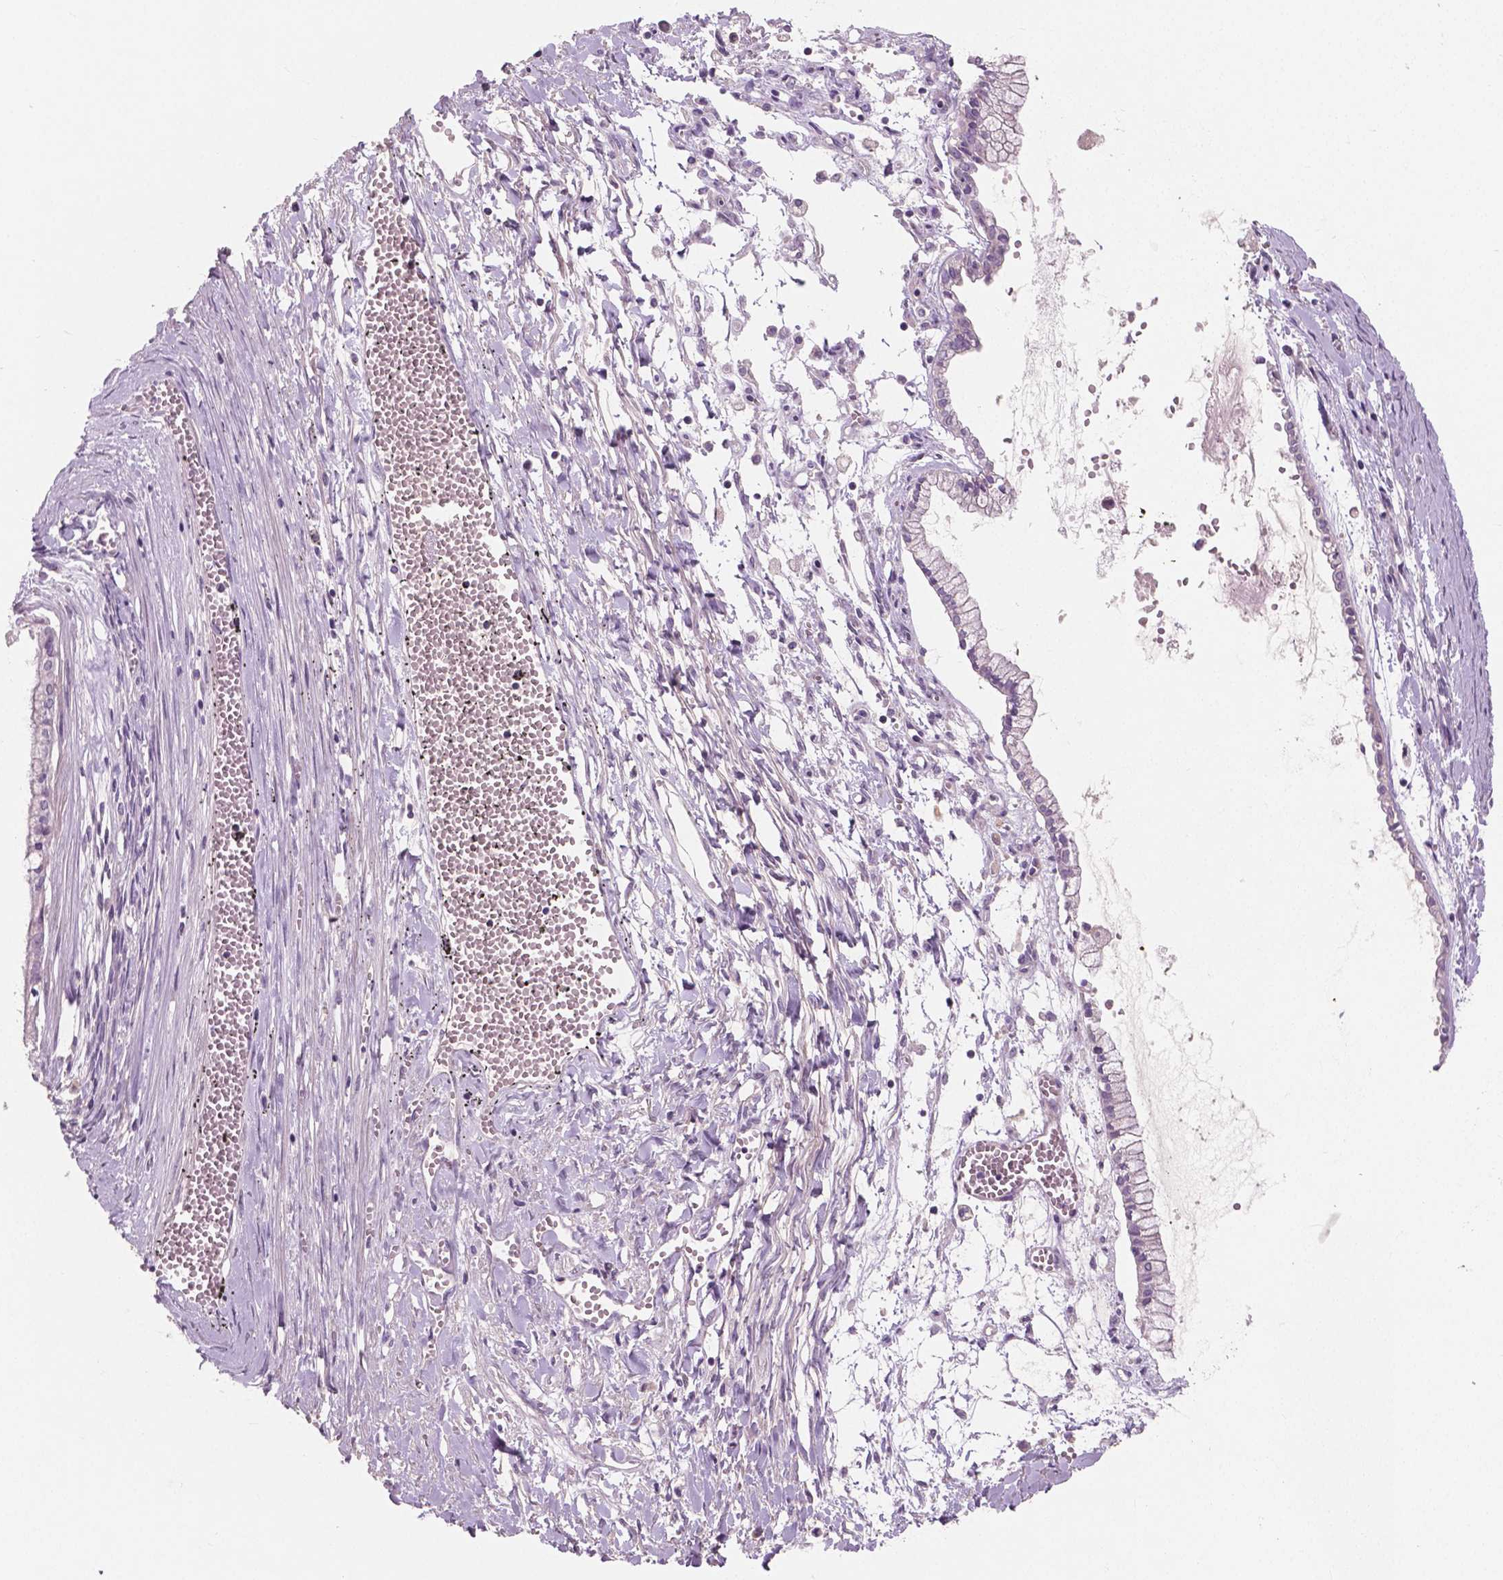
{"staining": {"intensity": "negative", "quantity": "none", "location": "none"}, "tissue": "ovarian cancer", "cell_type": "Tumor cells", "image_type": "cancer", "snomed": [{"axis": "morphology", "description": "Cystadenocarcinoma, mucinous, NOS"}, {"axis": "topography", "description": "Ovary"}], "caption": "DAB (3,3'-diaminobenzidine) immunohistochemical staining of ovarian mucinous cystadenocarcinoma reveals no significant staining in tumor cells. (DAB immunohistochemistry (IHC), high magnification).", "gene": "LSM14B", "patient": {"sex": "female", "age": 67}}